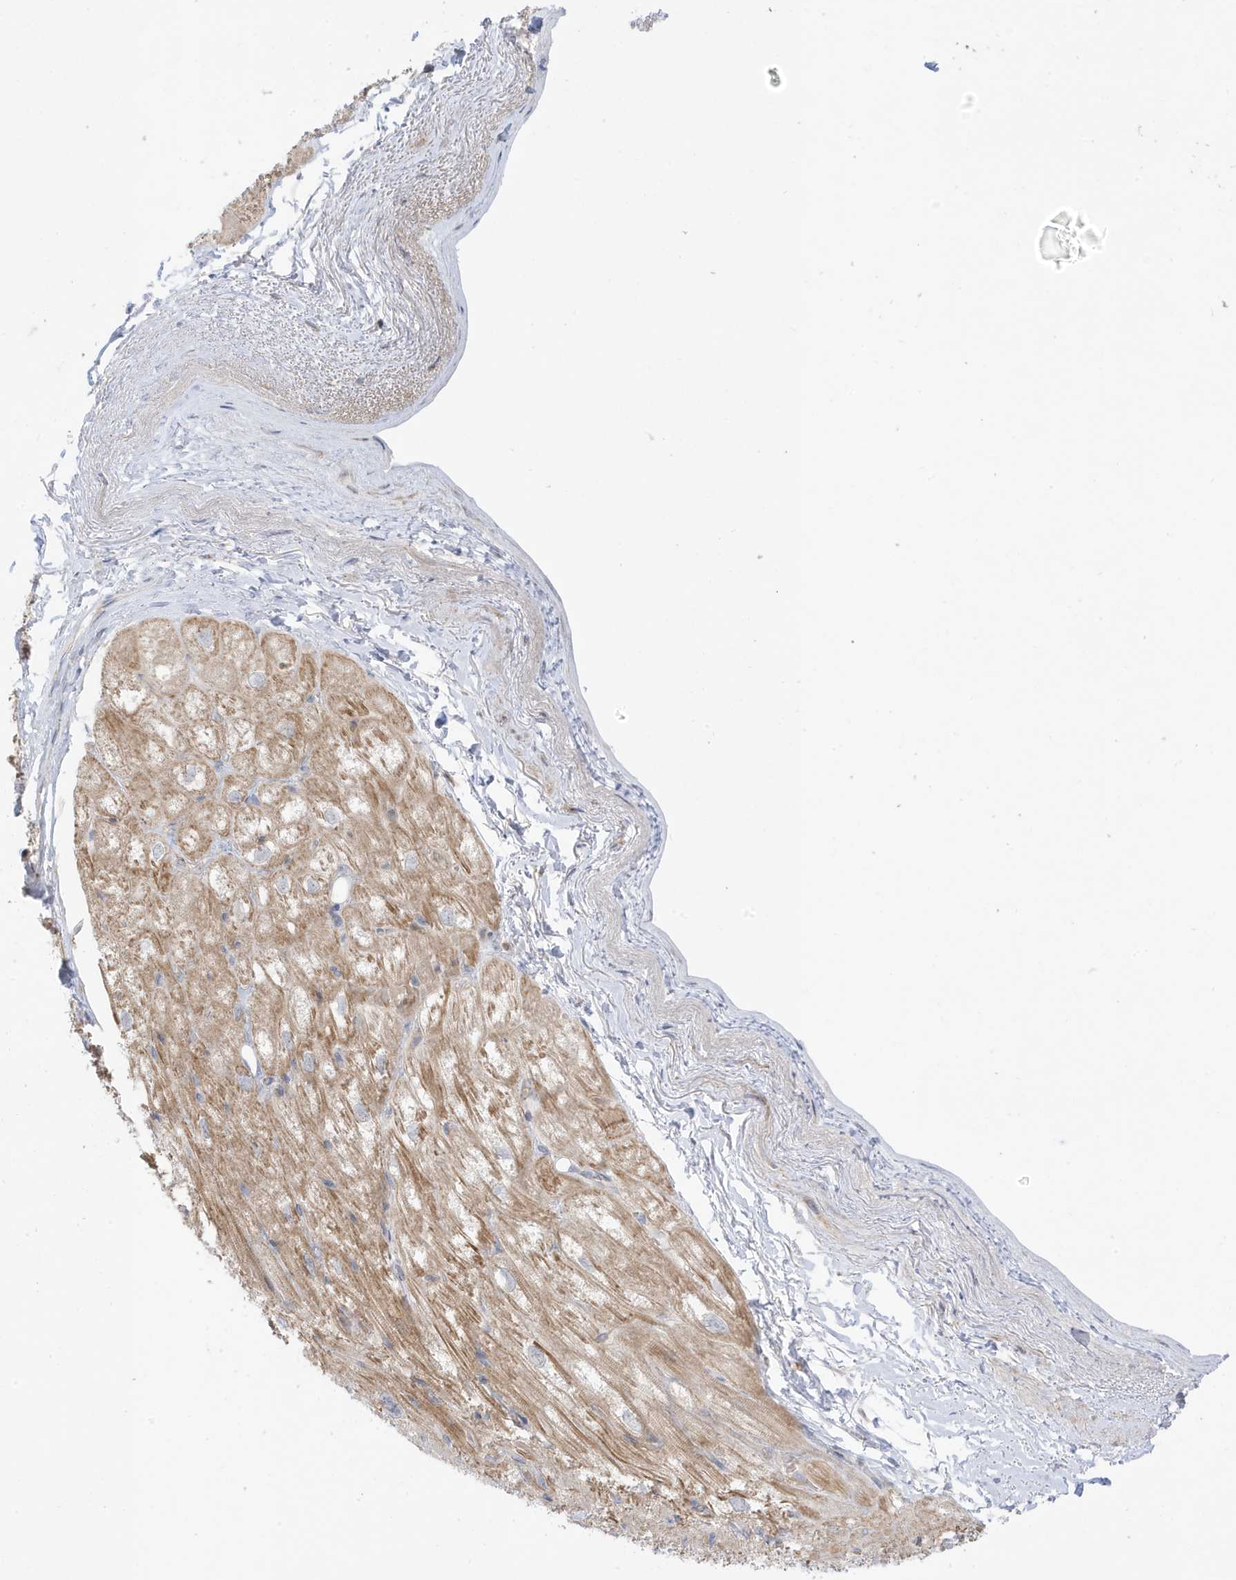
{"staining": {"intensity": "moderate", "quantity": ">75%", "location": "cytoplasmic/membranous"}, "tissue": "heart muscle", "cell_type": "Cardiomyocytes", "image_type": "normal", "snomed": [{"axis": "morphology", "description": "Normal tissue, NOS"}, {"axis": "topography", "description": "Heart"}], "caption": "This is a micrograph of immunohistochemistry (IHC) staining of normal heart muscle, which shows moderate positivity in the cytoplasmic/membranous of cardiomyocytes.", "gene": "NPPC", "patient": {"sex": "male", "age": 50}}